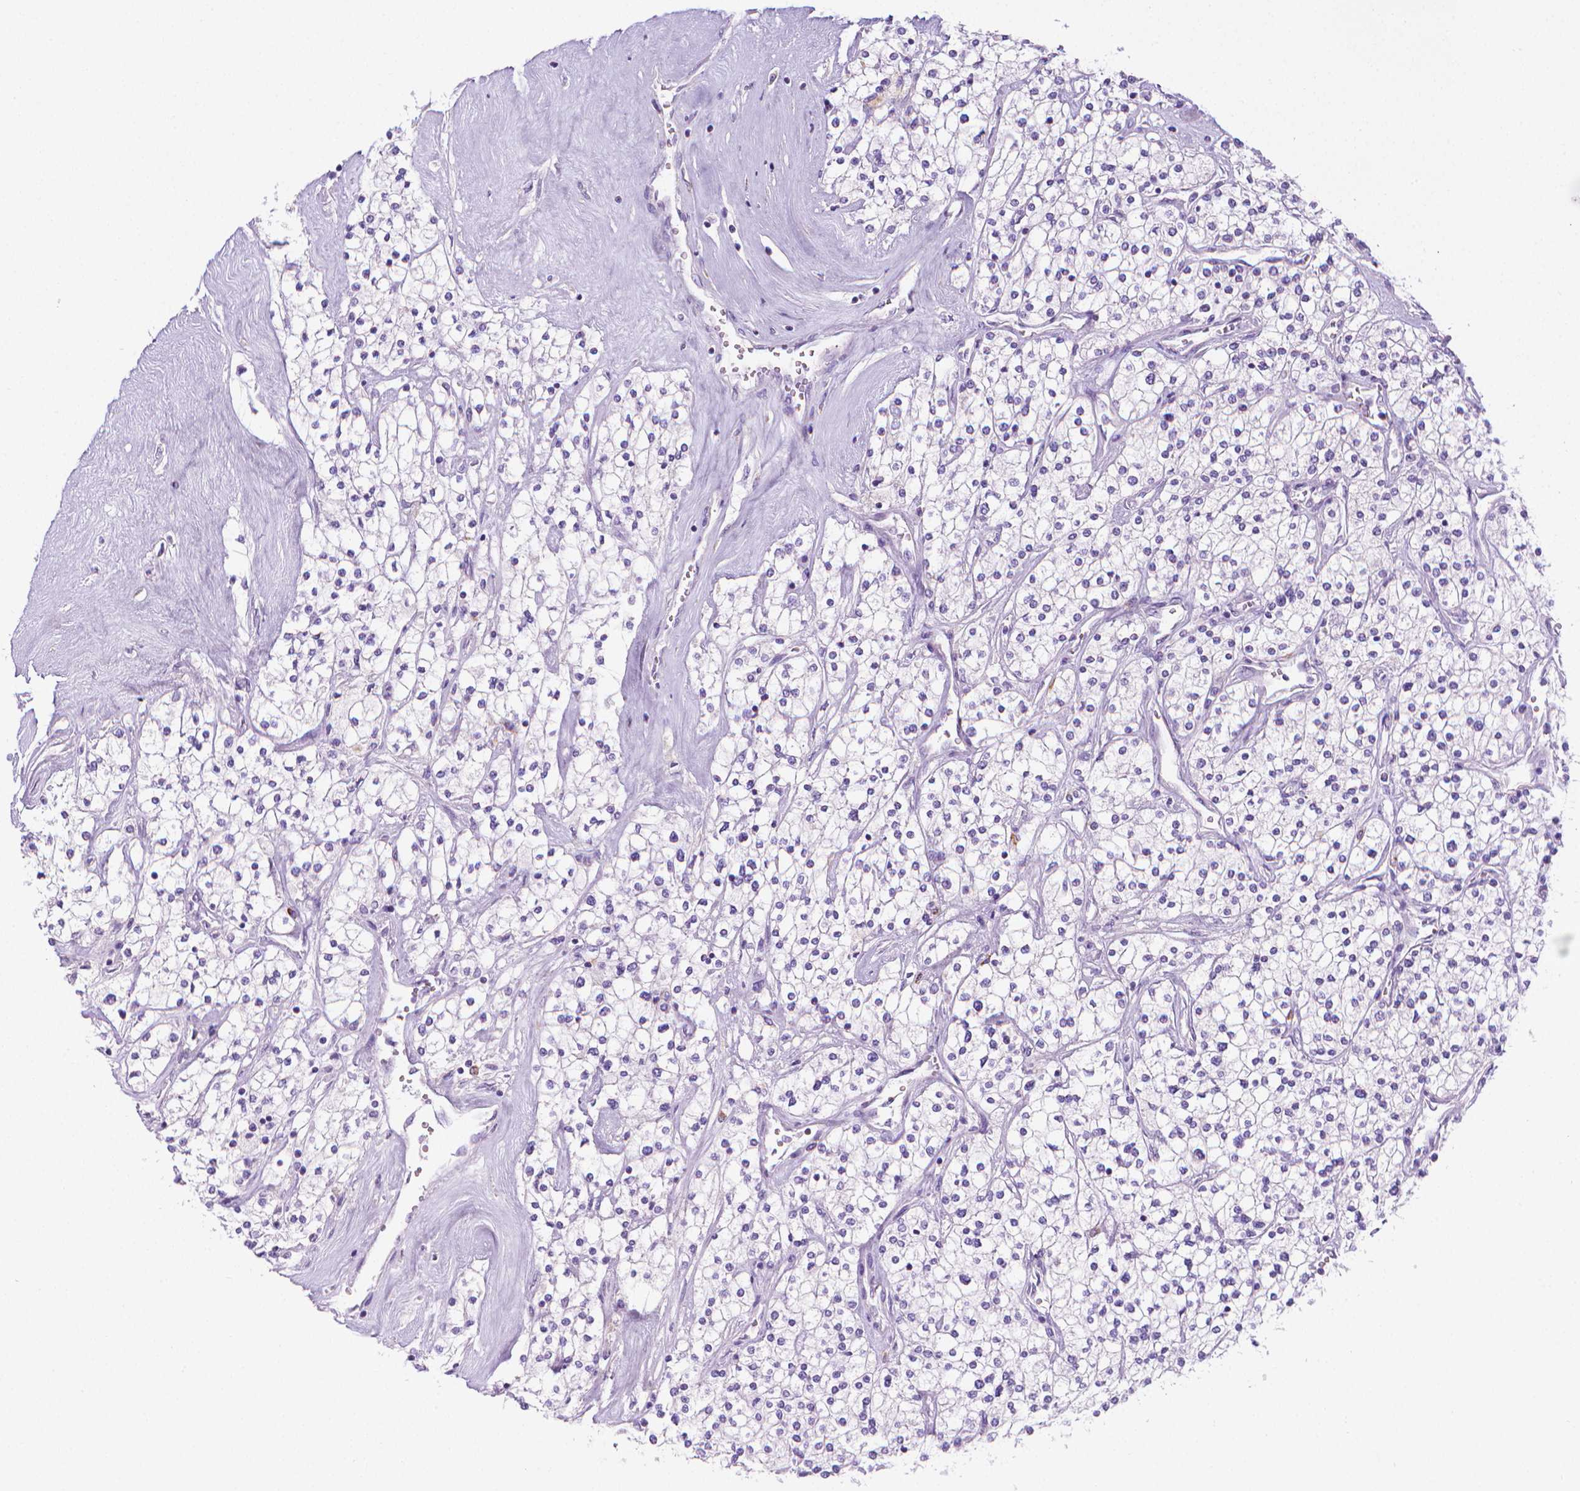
{"staining": {"intensity": "negative", "quantity": "none", "location": "none"}, "tissue": "renal cancer", "cell_type": "Tumor cells", "image_type": "cancer", "snomed": [{"axis": "morphology", "description": "Adenocarcinoma, NOS"}, {"axis": "topography", "description": "Kidney"}], "caption": "Micrograph shows no significant protein expression in tumor cells of adenocarcinoma (renal).", "gene": "SPAG6", "patient": {"sex": "male", "age": 80}}